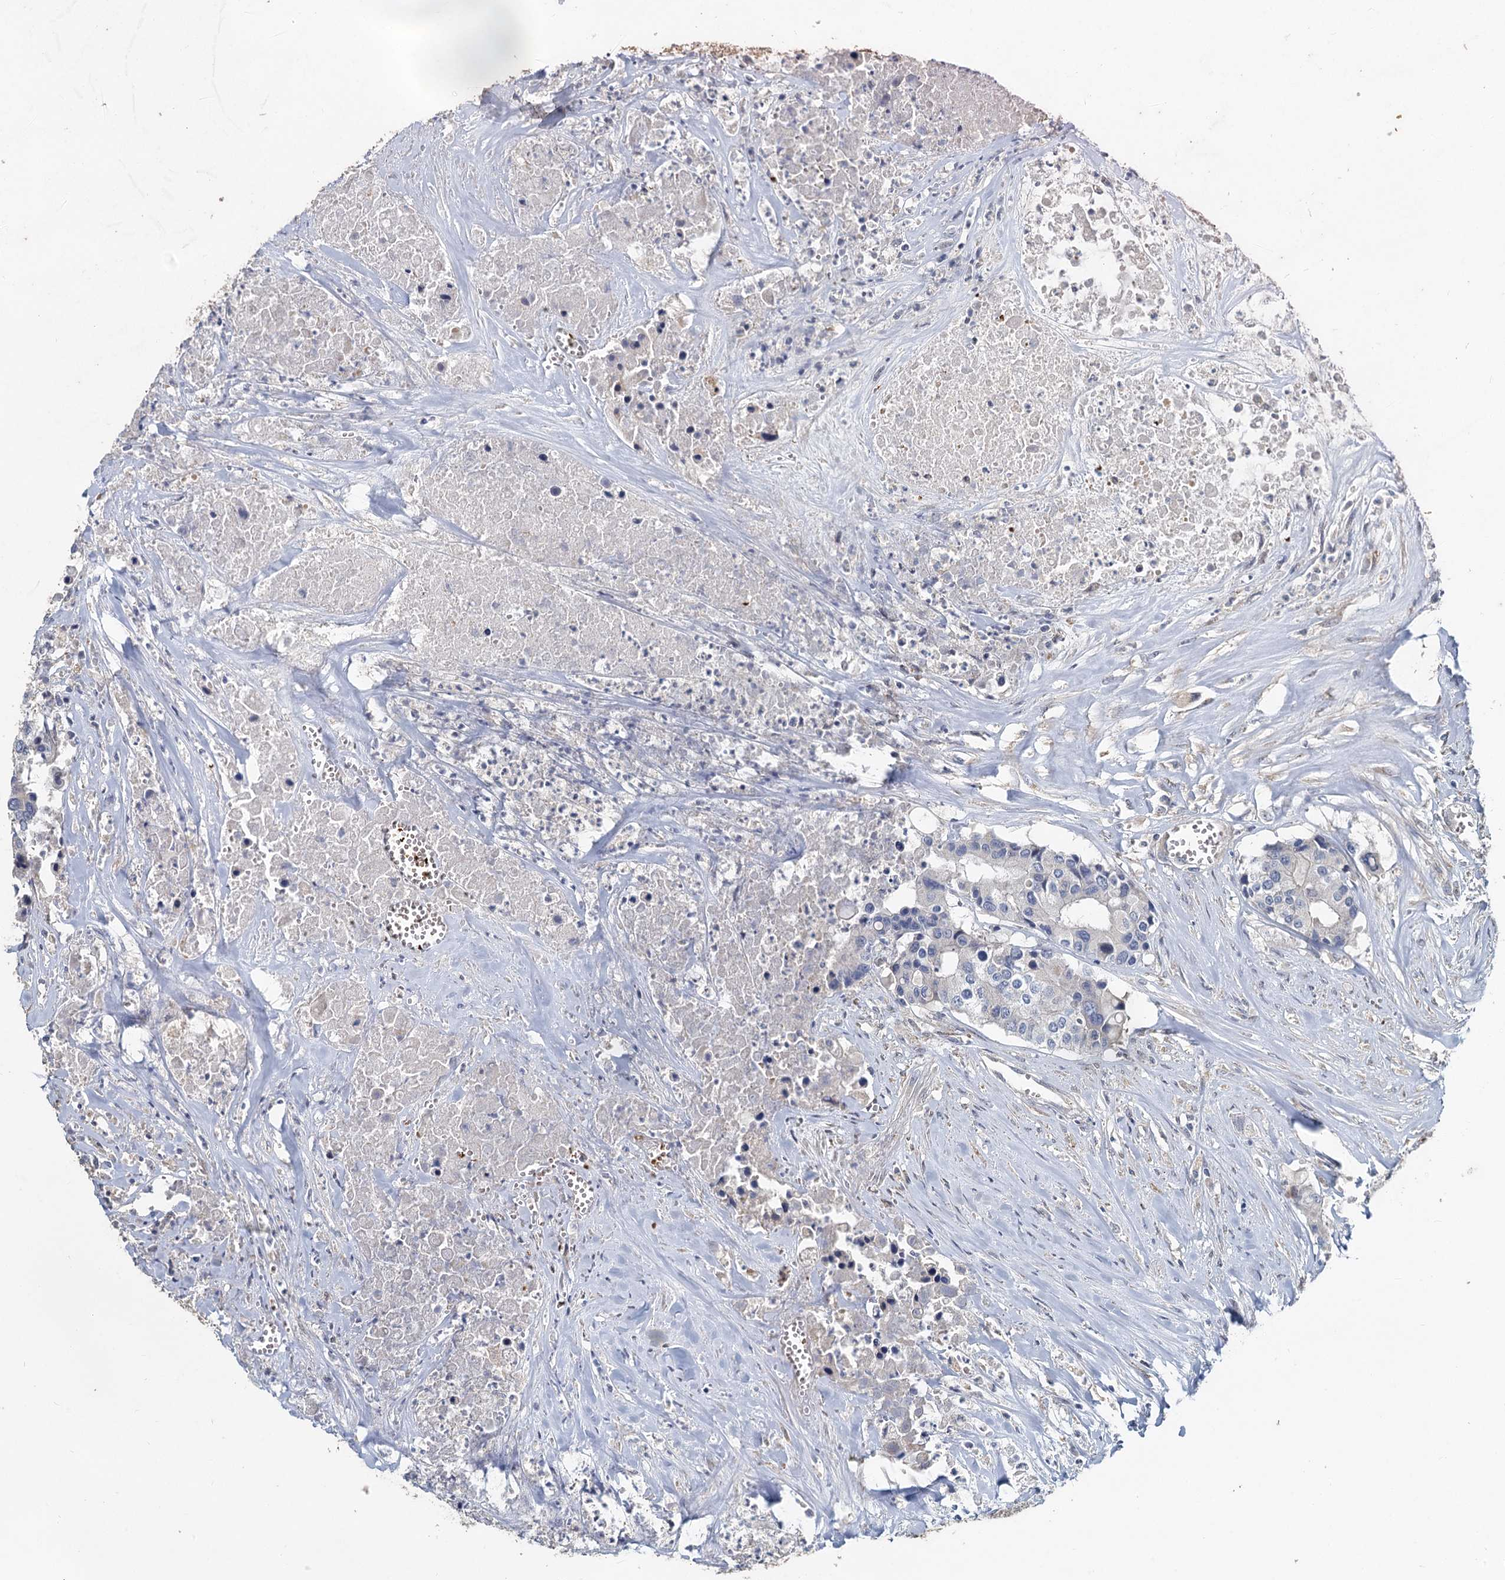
{"staining": {"intensity": "negative", "quantity": "none", "location": "none"}, "tissue": "colorectal cancer", "cell_type": "Tumor cells", "image_type": "cancer", "snomed": [{"axis": "morphology", "description": "Adenocarcinoma, NOS"}, {"axis": "topography", "description": "Colon"}], "caption": "Immunohistochemical staining of adenocarcinoma (colorectal) demonstrates no significant expression in tumor cells.", "gene": "TCTN2", "patient": {"sex": "male", "age": 77}}